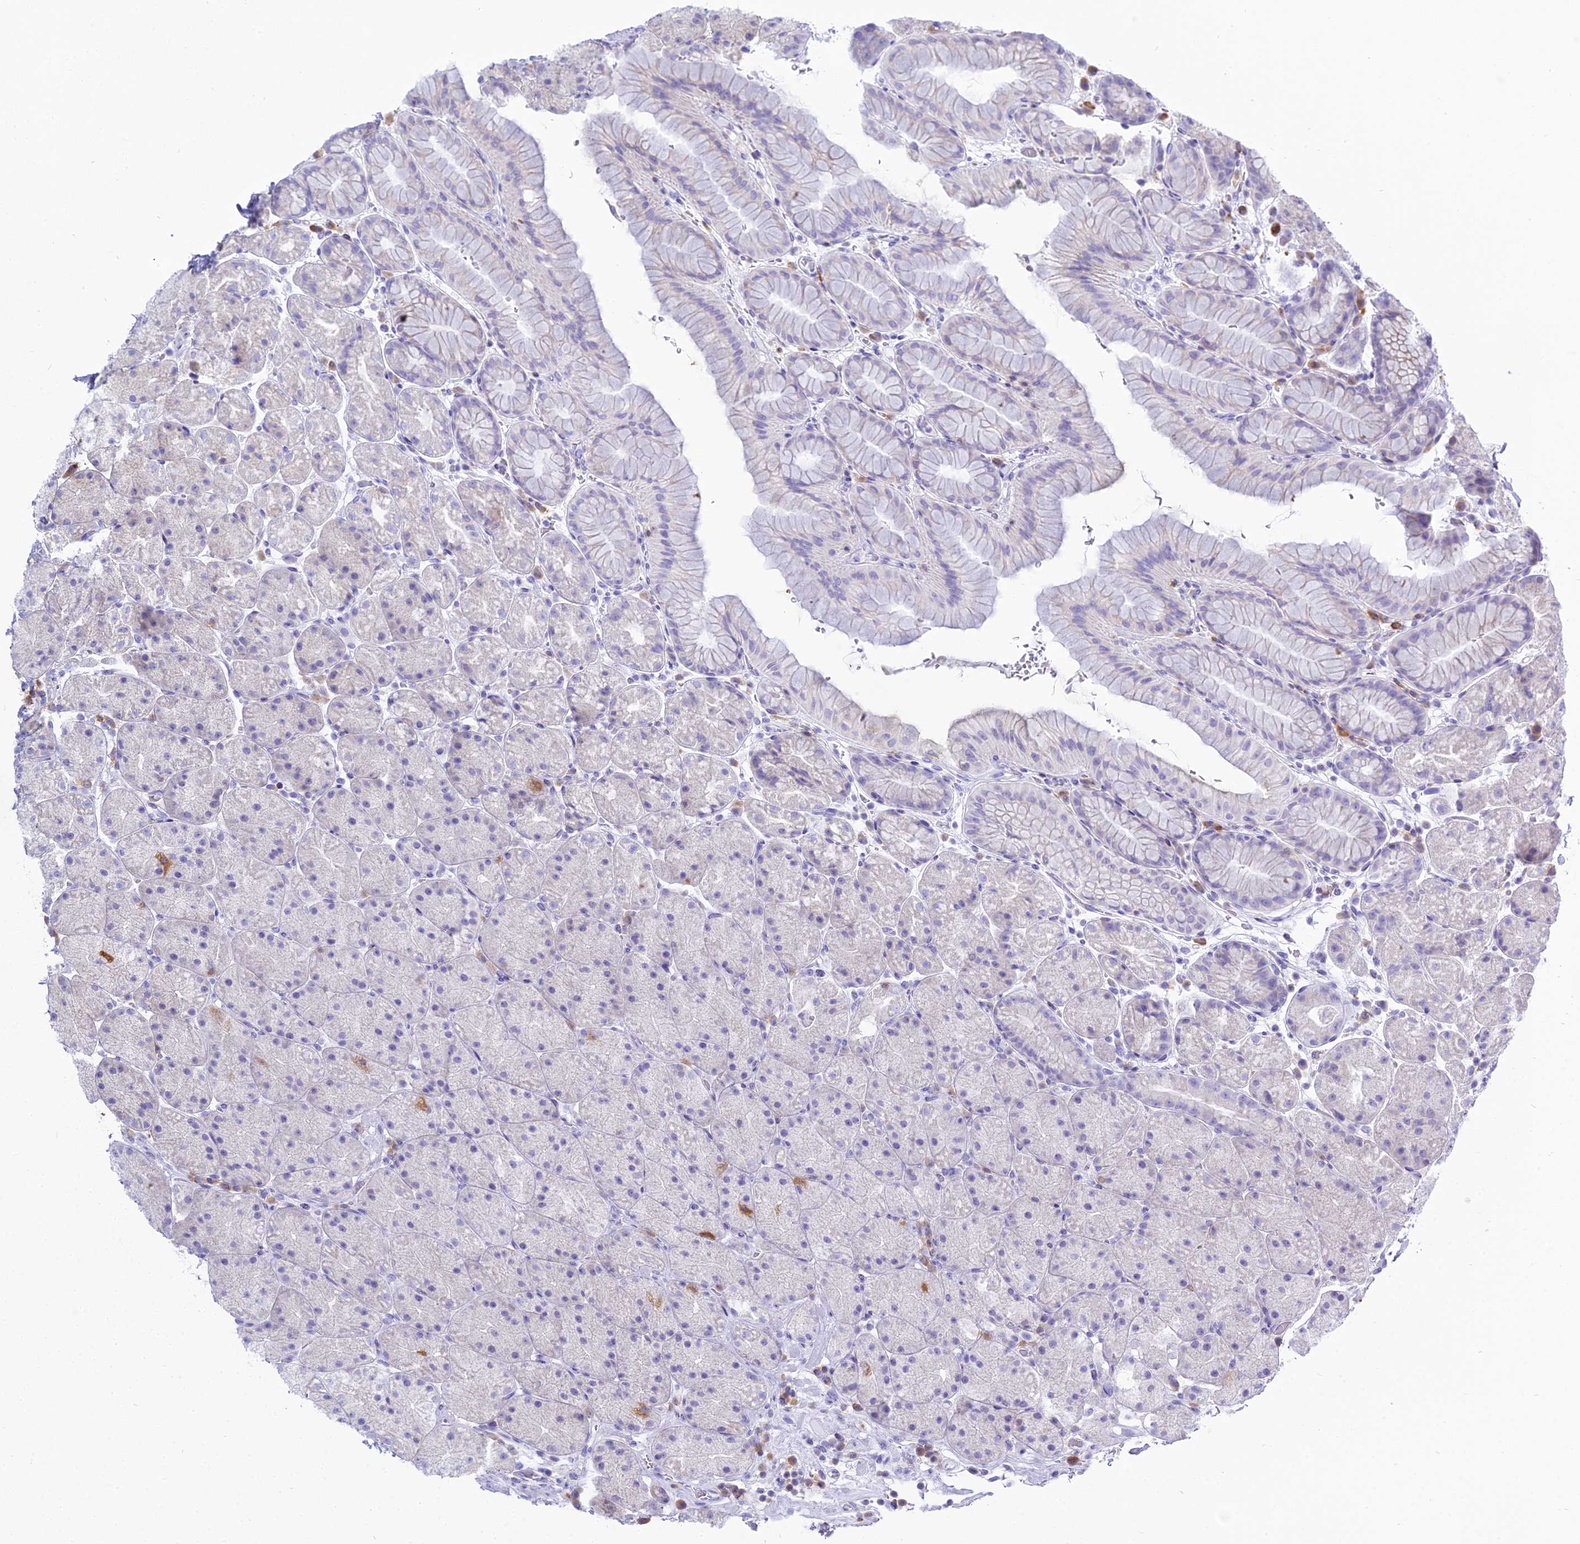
{"staining": {"intensity": "moderate", "quantity": "<25%", "location": "cytoplasmic/membranous"}, "tissue": "stomach", "cell_type": "Glandular cells", "image_type": "normal", "snomed": [{"axis": "morphology", "description": "Normal tissue, NOS"}, {"axis": "topography", "description": "Stomach, upper"}, {"axis": "topography", "description": "Stomach, lower"}], "caption": "Protein expression analysis of unremarkable stomach shows moderate cytoplasmic/membranous expression in approximately <25% of glandular cells.", "gene": "CD5", "patient": {"sex": "male", "age": 67}}